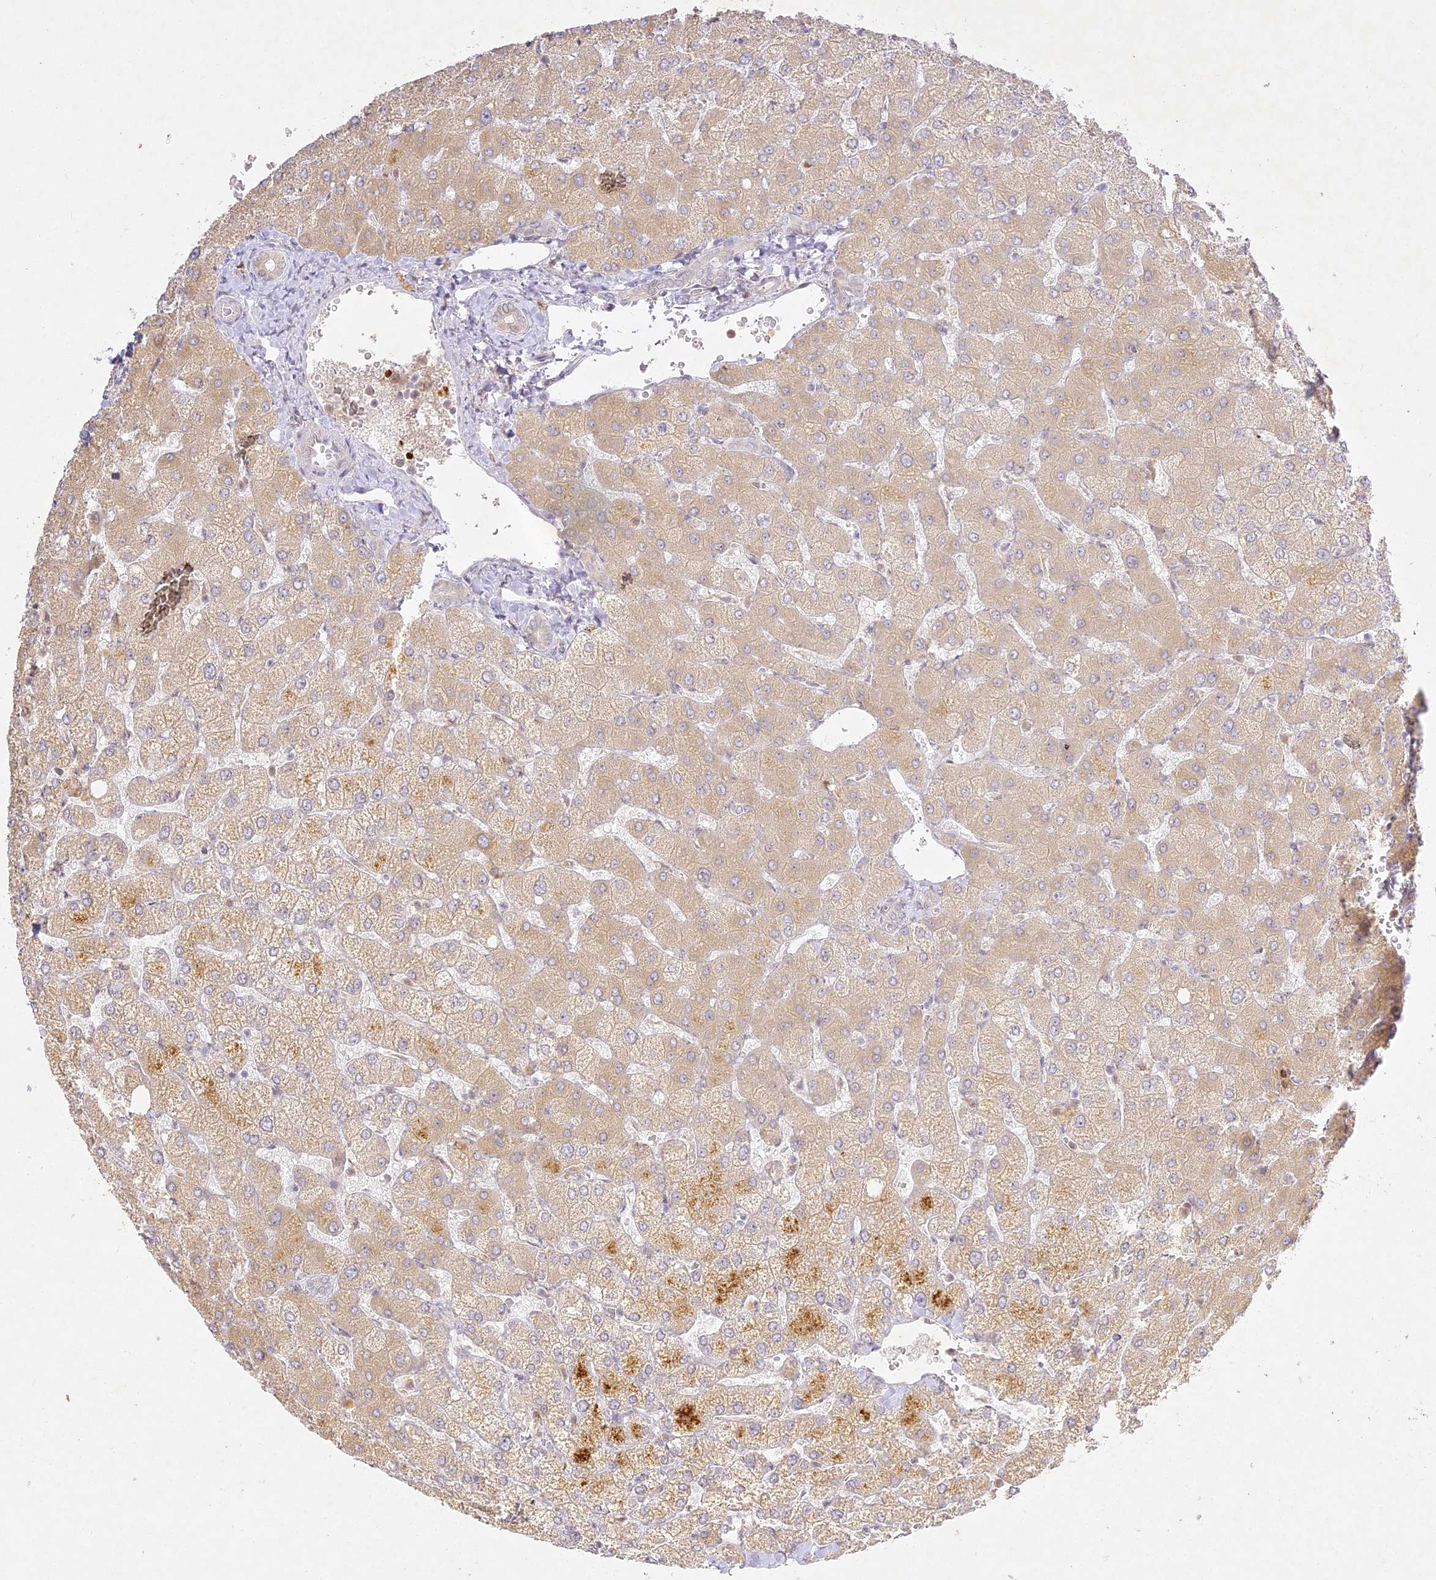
{"staining": {"intensity": "weak", "quantity": "<25%", "location": "cytoplasmic/membranous"}, "tissue": "liver", "cell_type": "Cholangiocytes", "image_type": "normal", "snomed": [{"axis": "morphology", "description": "Normal tissue, NOS"}, {"axis": "topography", "description": "Liver"}], "caption": "Image shows no significant protein expression in cholangiocytes of unremarkable liver. The staining is performed using DAB (3,3'-diaminobenzidine) brown chromogen with nuclei counter-stained in using hematoxylin.", "gene": "SLC30A5", "patient": {"sex": "female", "age": 54}}